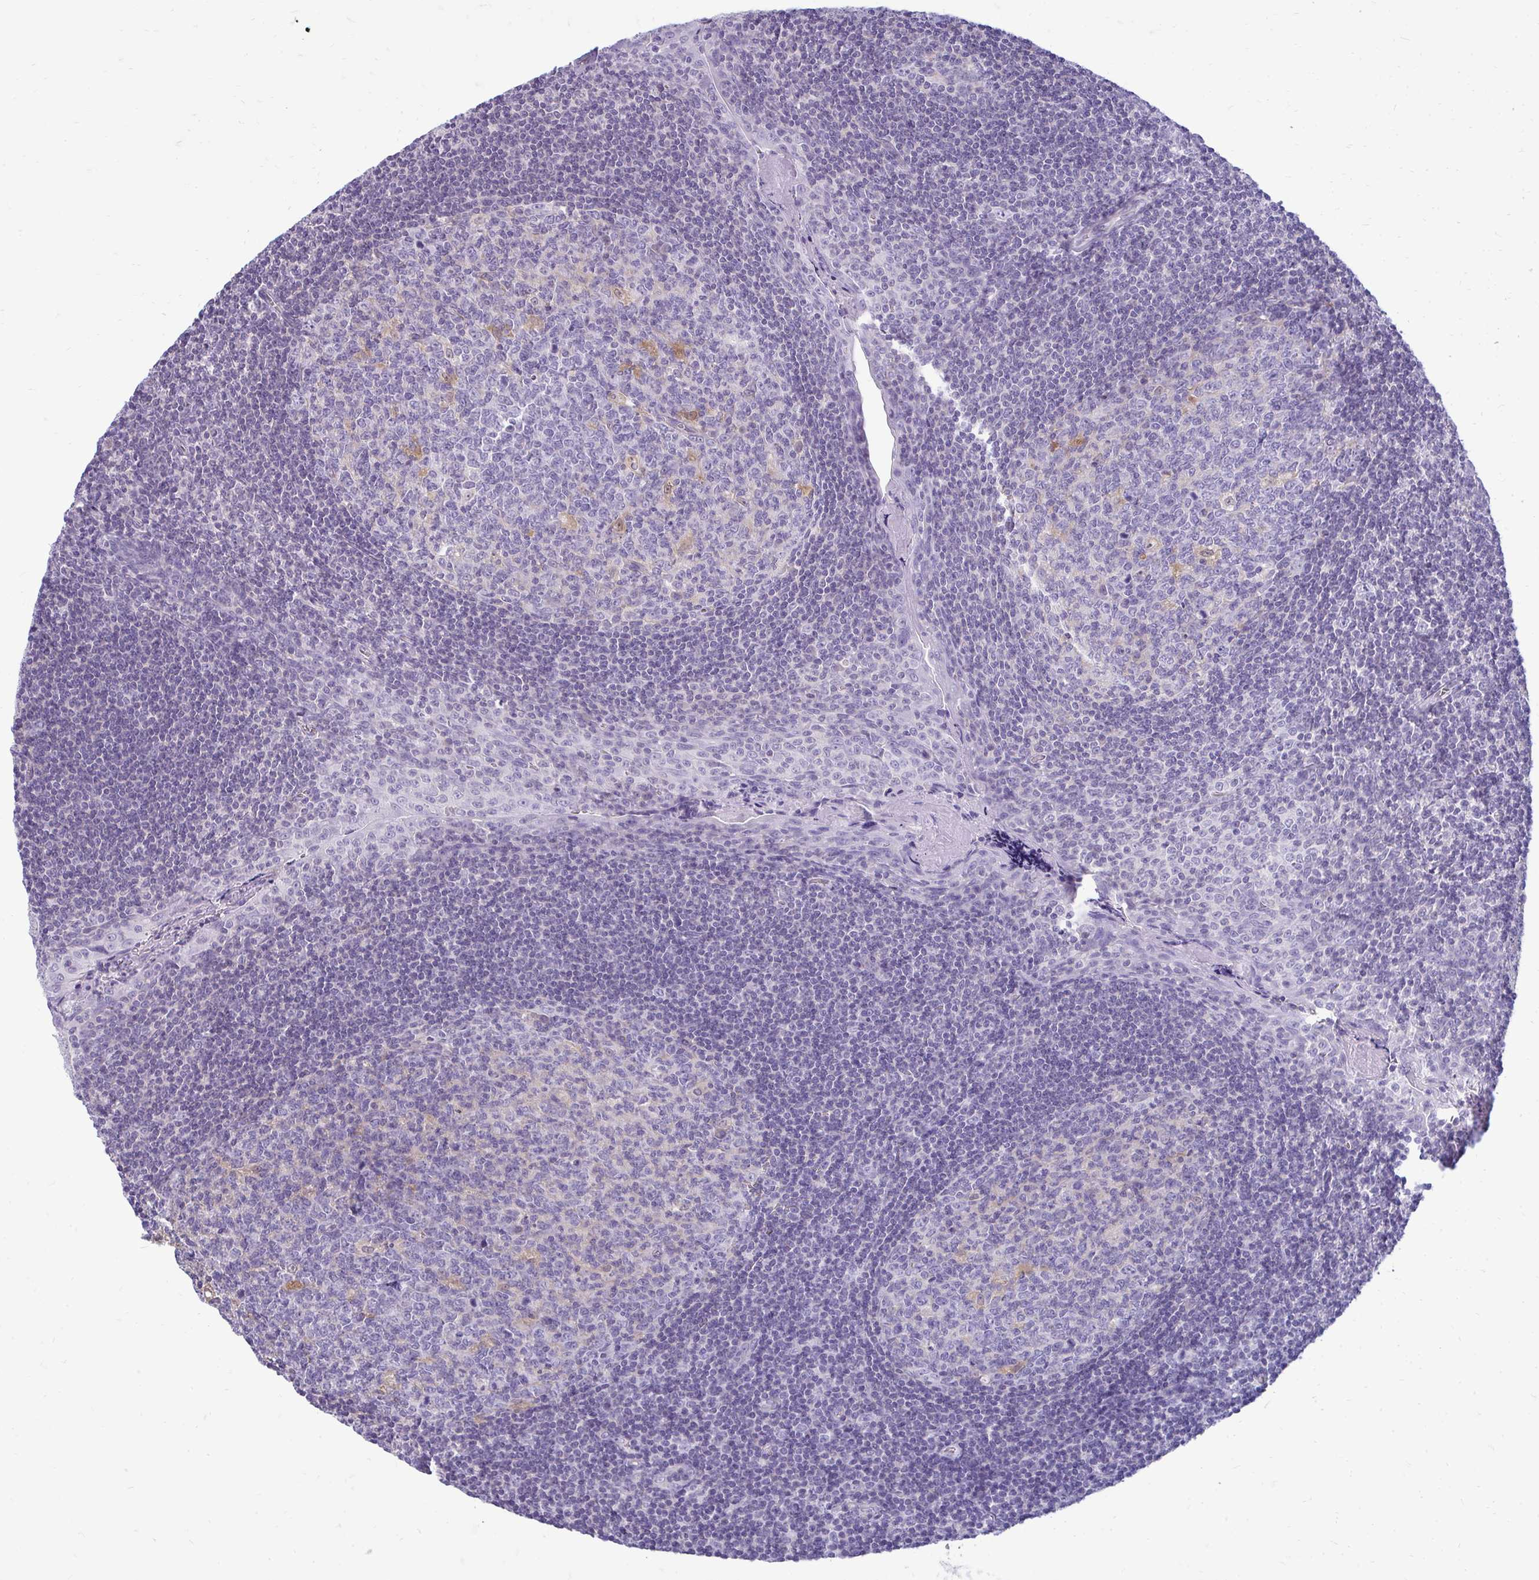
{"staining": {"intensity": "weak", "quantity": "<25%", "location": "cytoplasmic/membranous"}, "tissue": "tonsil", "cell_type": "Germinal center cells", "image_type": "normal", "snomed": [{"axis": "morphology", "description": "Normal tissue, NOS"}, {"axis": "morphology", "description": "Inflammation, NOS"}, {"axis": "topography", "description": "Tonsil"}], "caption": "Immunohistochemistry (IHC) of unremarkable human tonsil shows no positivity in germinal center cells.", "gene": "FABP3", "patient": {"sex": "female", "age": 31}}